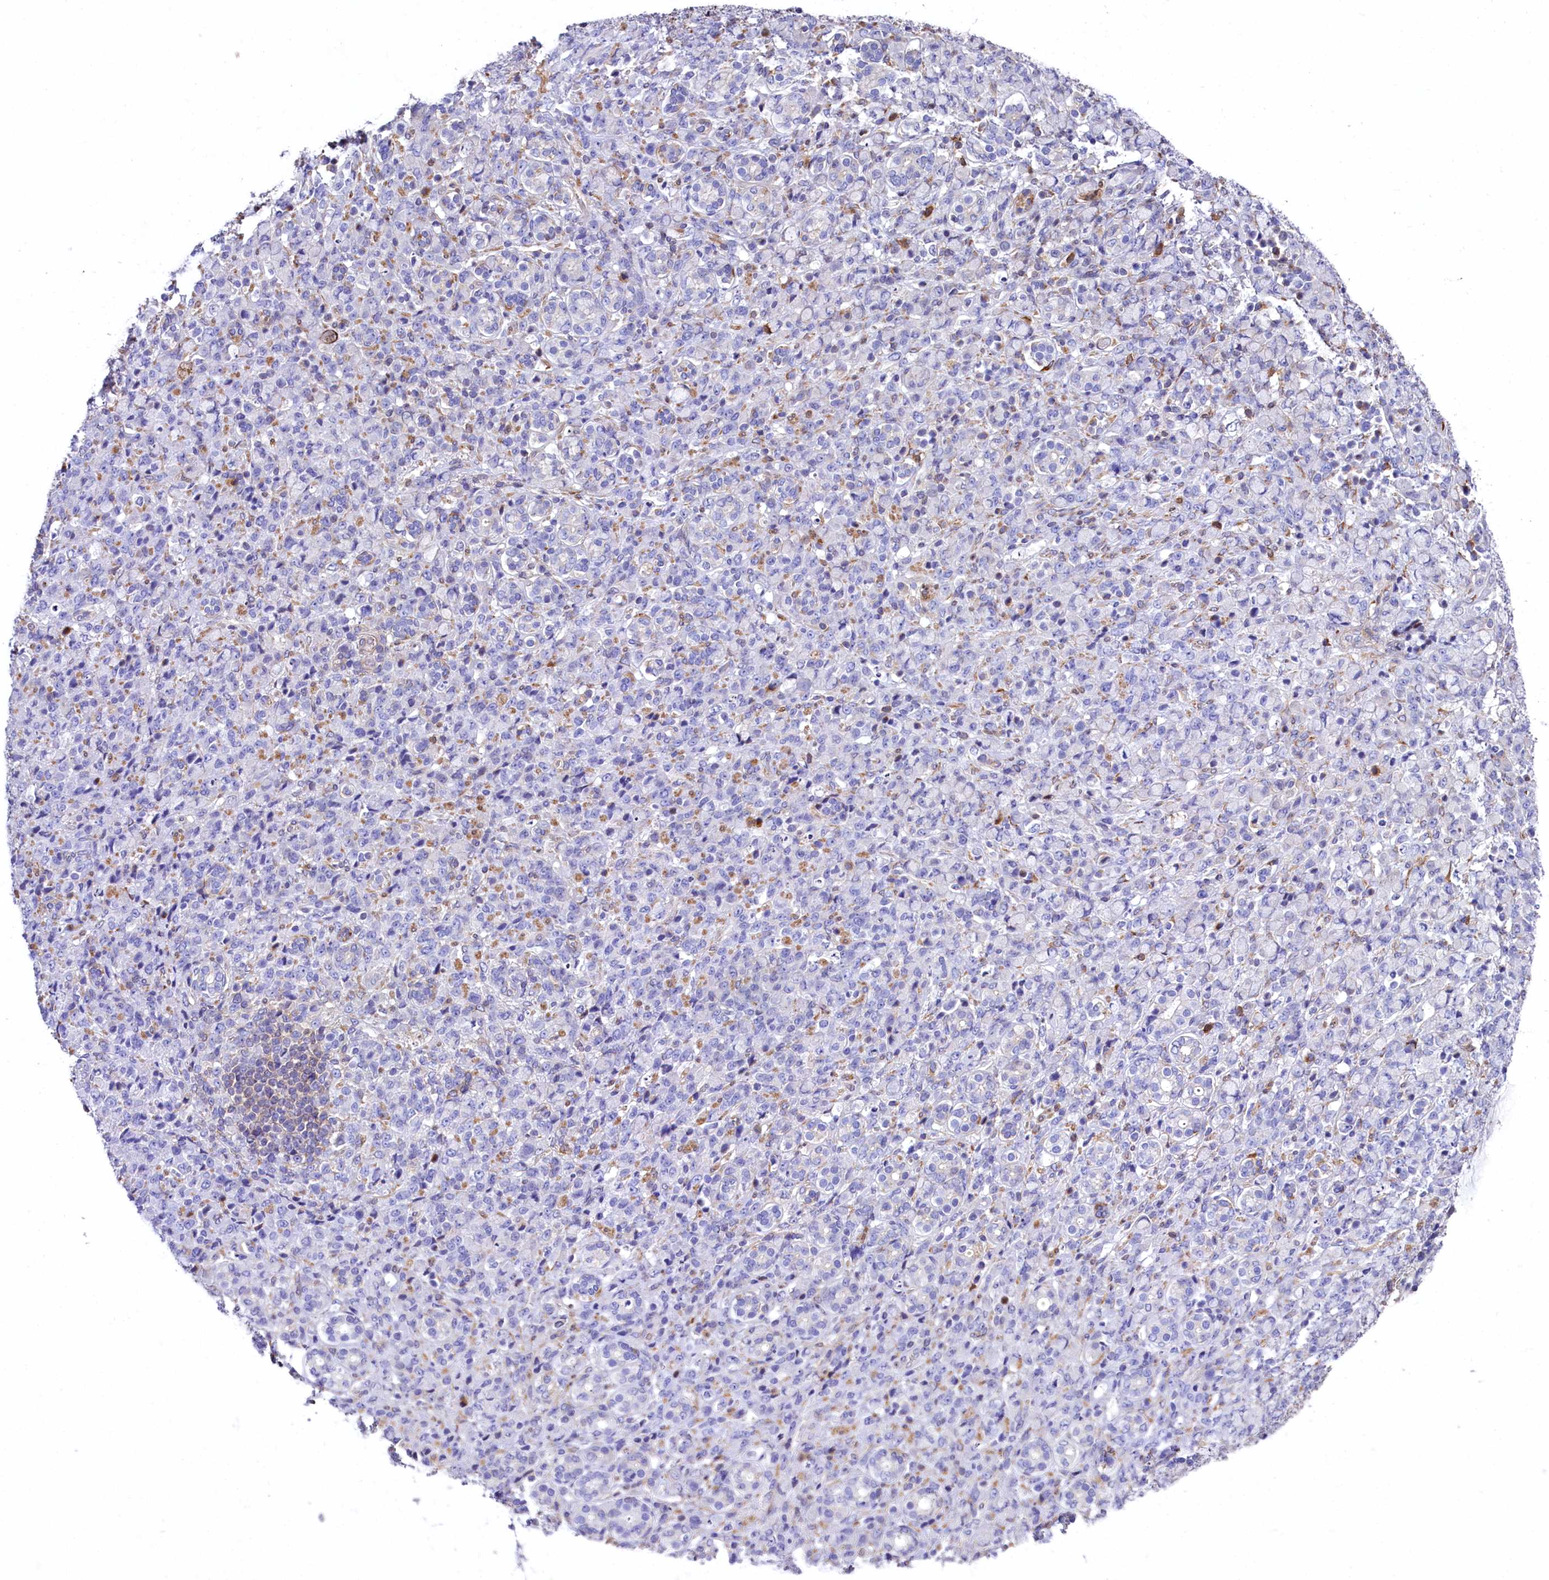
{"staining": {"intensity": "negative", "quantity": "none", "location": "none"}, "tissue": "stomach cancer", "cell_type": "Tumor cells", "image_type": "cancer", "snomed": [{"axis": "morphology", "description": "Adenocarcinoma, NOS"}, {"axis": "topography", "description": "Stomach"}], "caption": "A histopathology image of human adenocarcinoma (stomach) is negative for staining in tumor cells.", "gene": "FCHSD2", "patient": {"sex": "female", "age": 79}}